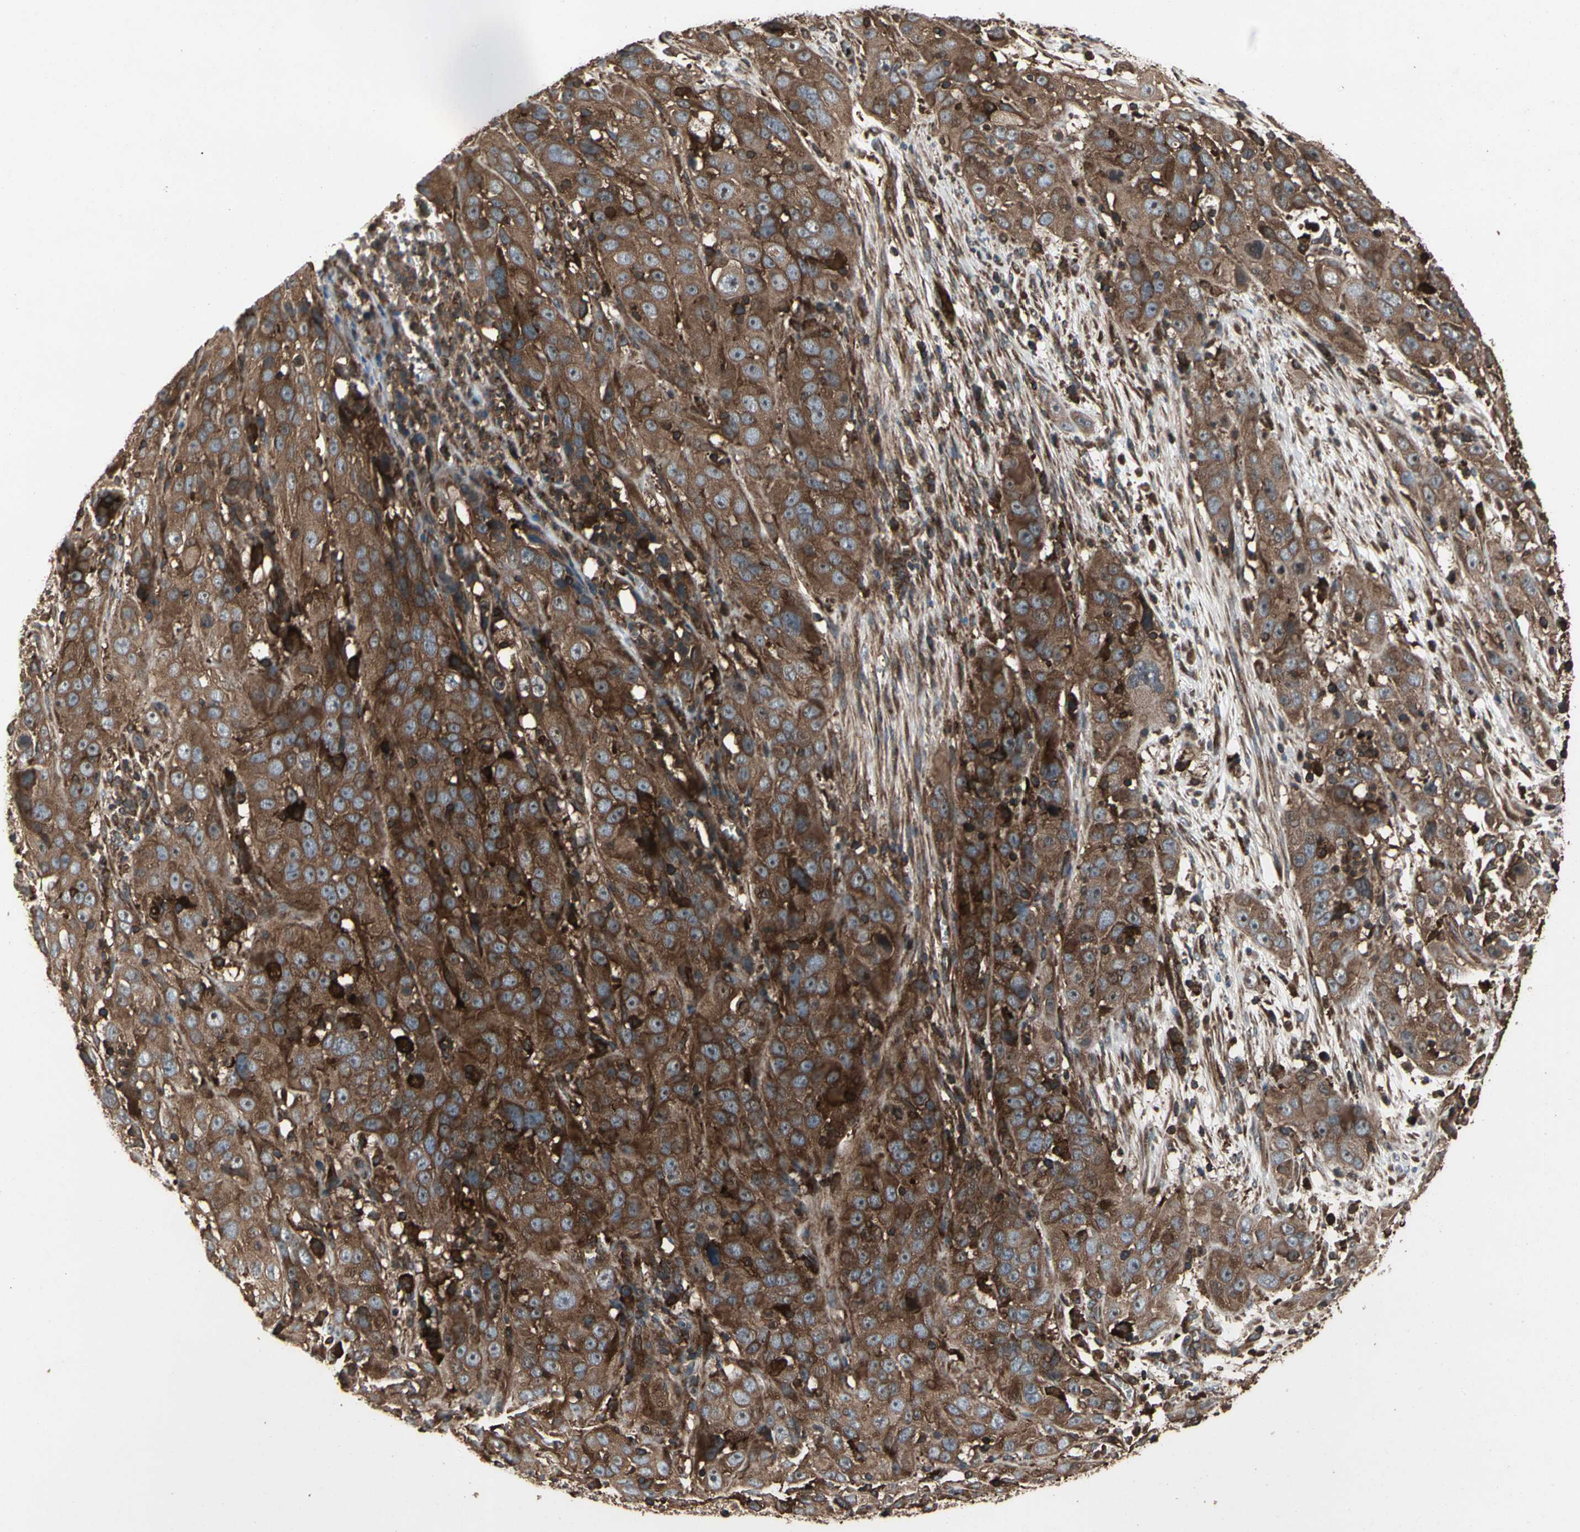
{"staining": {"intensity": "strong", "quantity": ">75%", "location": "cytoplasmic/membranous"}, "tissue": "cervical cancer", "cell_type": "Tumor cells", "image_type": "cancer", "snomed": [{"axis": "morphology", "description": "Squamous cell carcinoma, NOS"}, {"axis": "topography", "description": "Cervix"}], "caption": "The photomicrograph shows staining of cervical squamous cell carcinoma, revealing strong cytoplasmic/membranous protein expression (brown color) within tumor cells.", "gene": "AGBL2", "patient": {"sex": "female", "age": 32}}